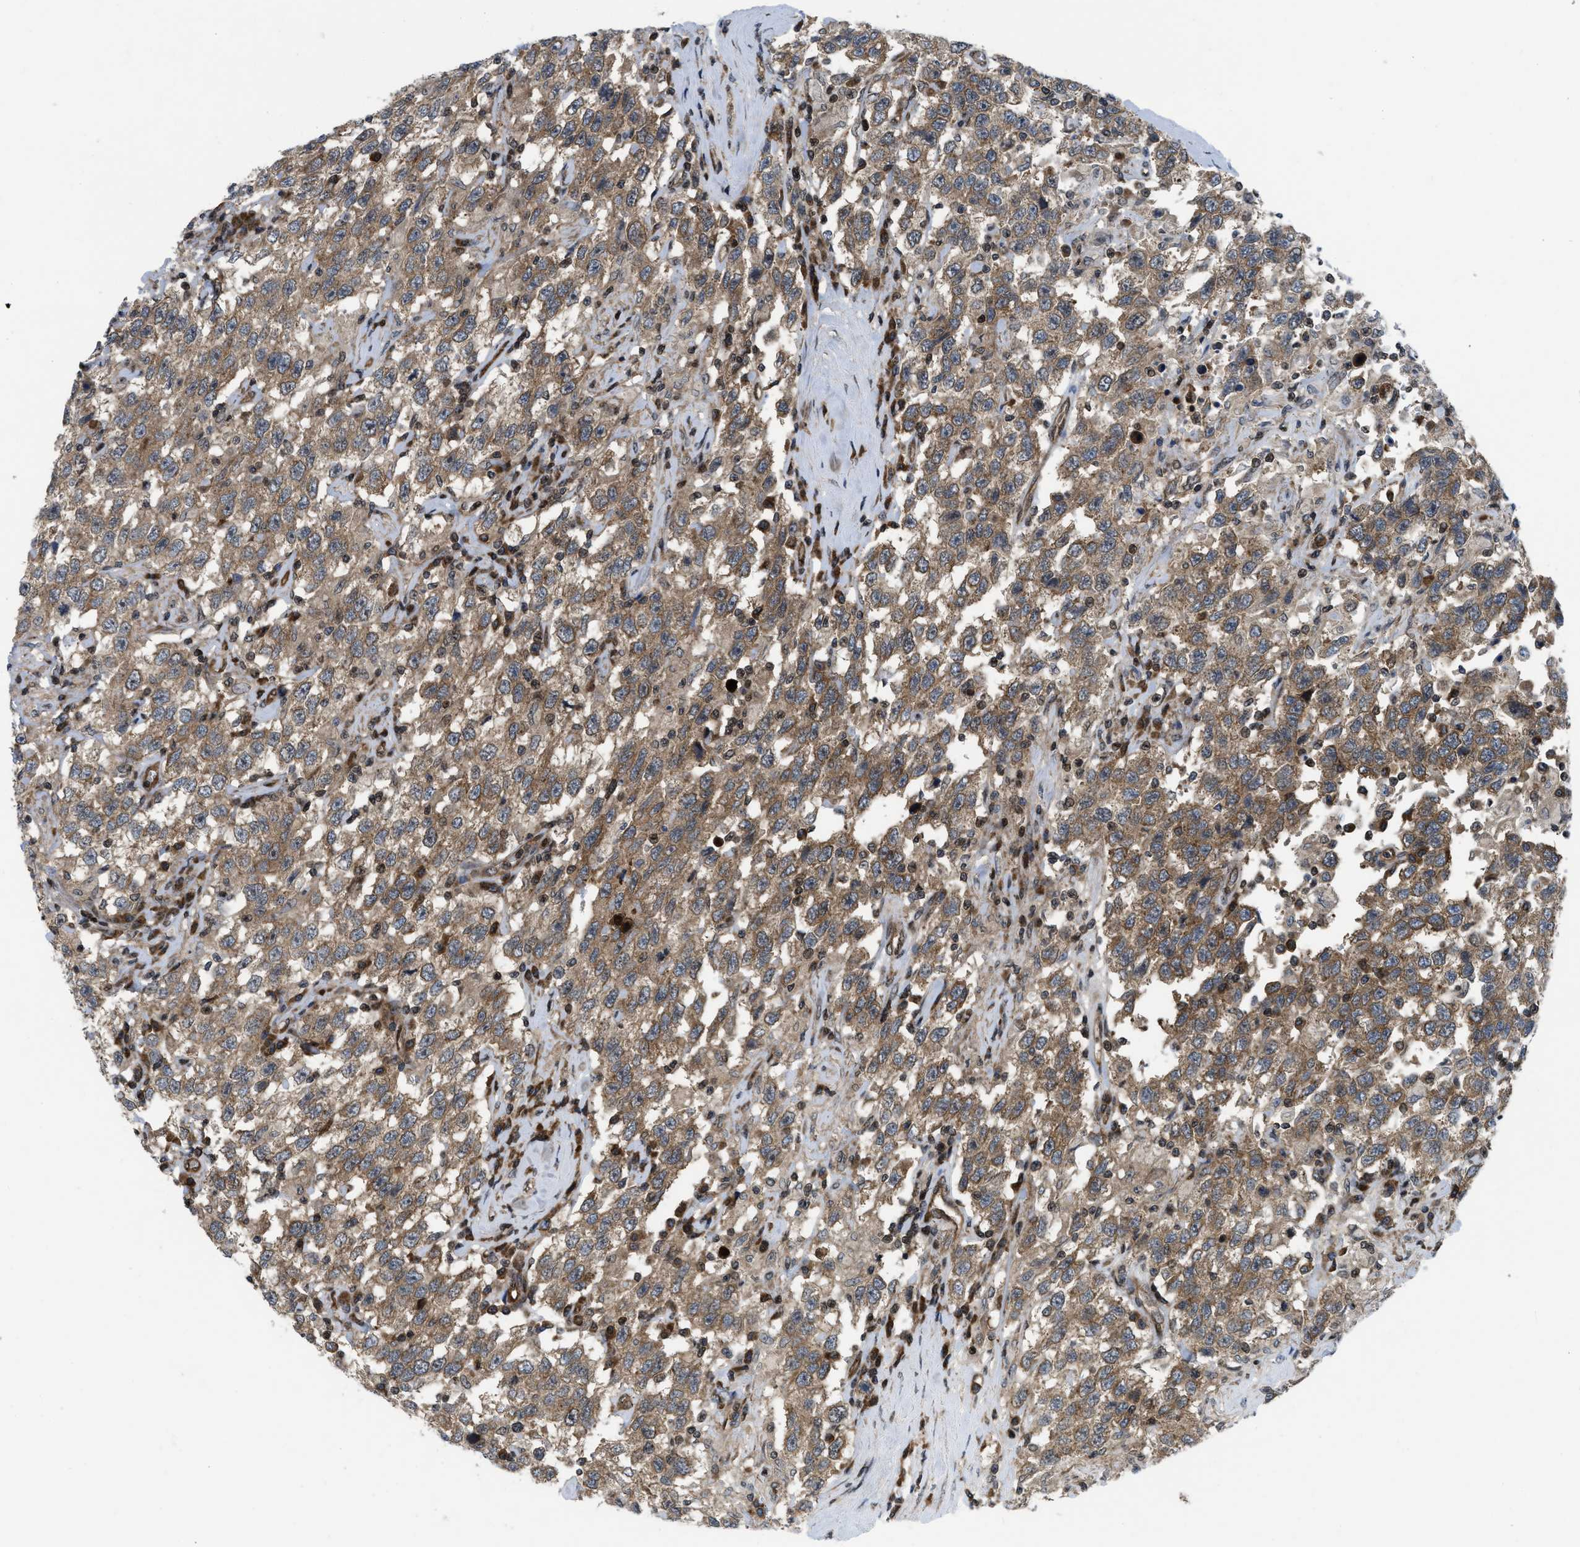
{"staining": {"intensity": "moderate", "quantity": ">75%", "location": "cytoplasmic/membranous"}, "tissue": "testis cancer", "cell_type": "Tumor cells", "image_type": "cancer", "snomed": [{"axis": "morphology", "description": "Seminoma, NOS"}, {"axis": "topography", "description": "Testis"}], "caption": "A histopathology image of human testis seminoma stained for a protein displays moderate cytoplasmic/membranous brown staining in tumor cells. Immunohistochemistry (ihc) stains the protein of interest in brown and the nuclei are stained blue.", "gene": "PPP2CB", "patient": {"sex": "male", "age": 41}}